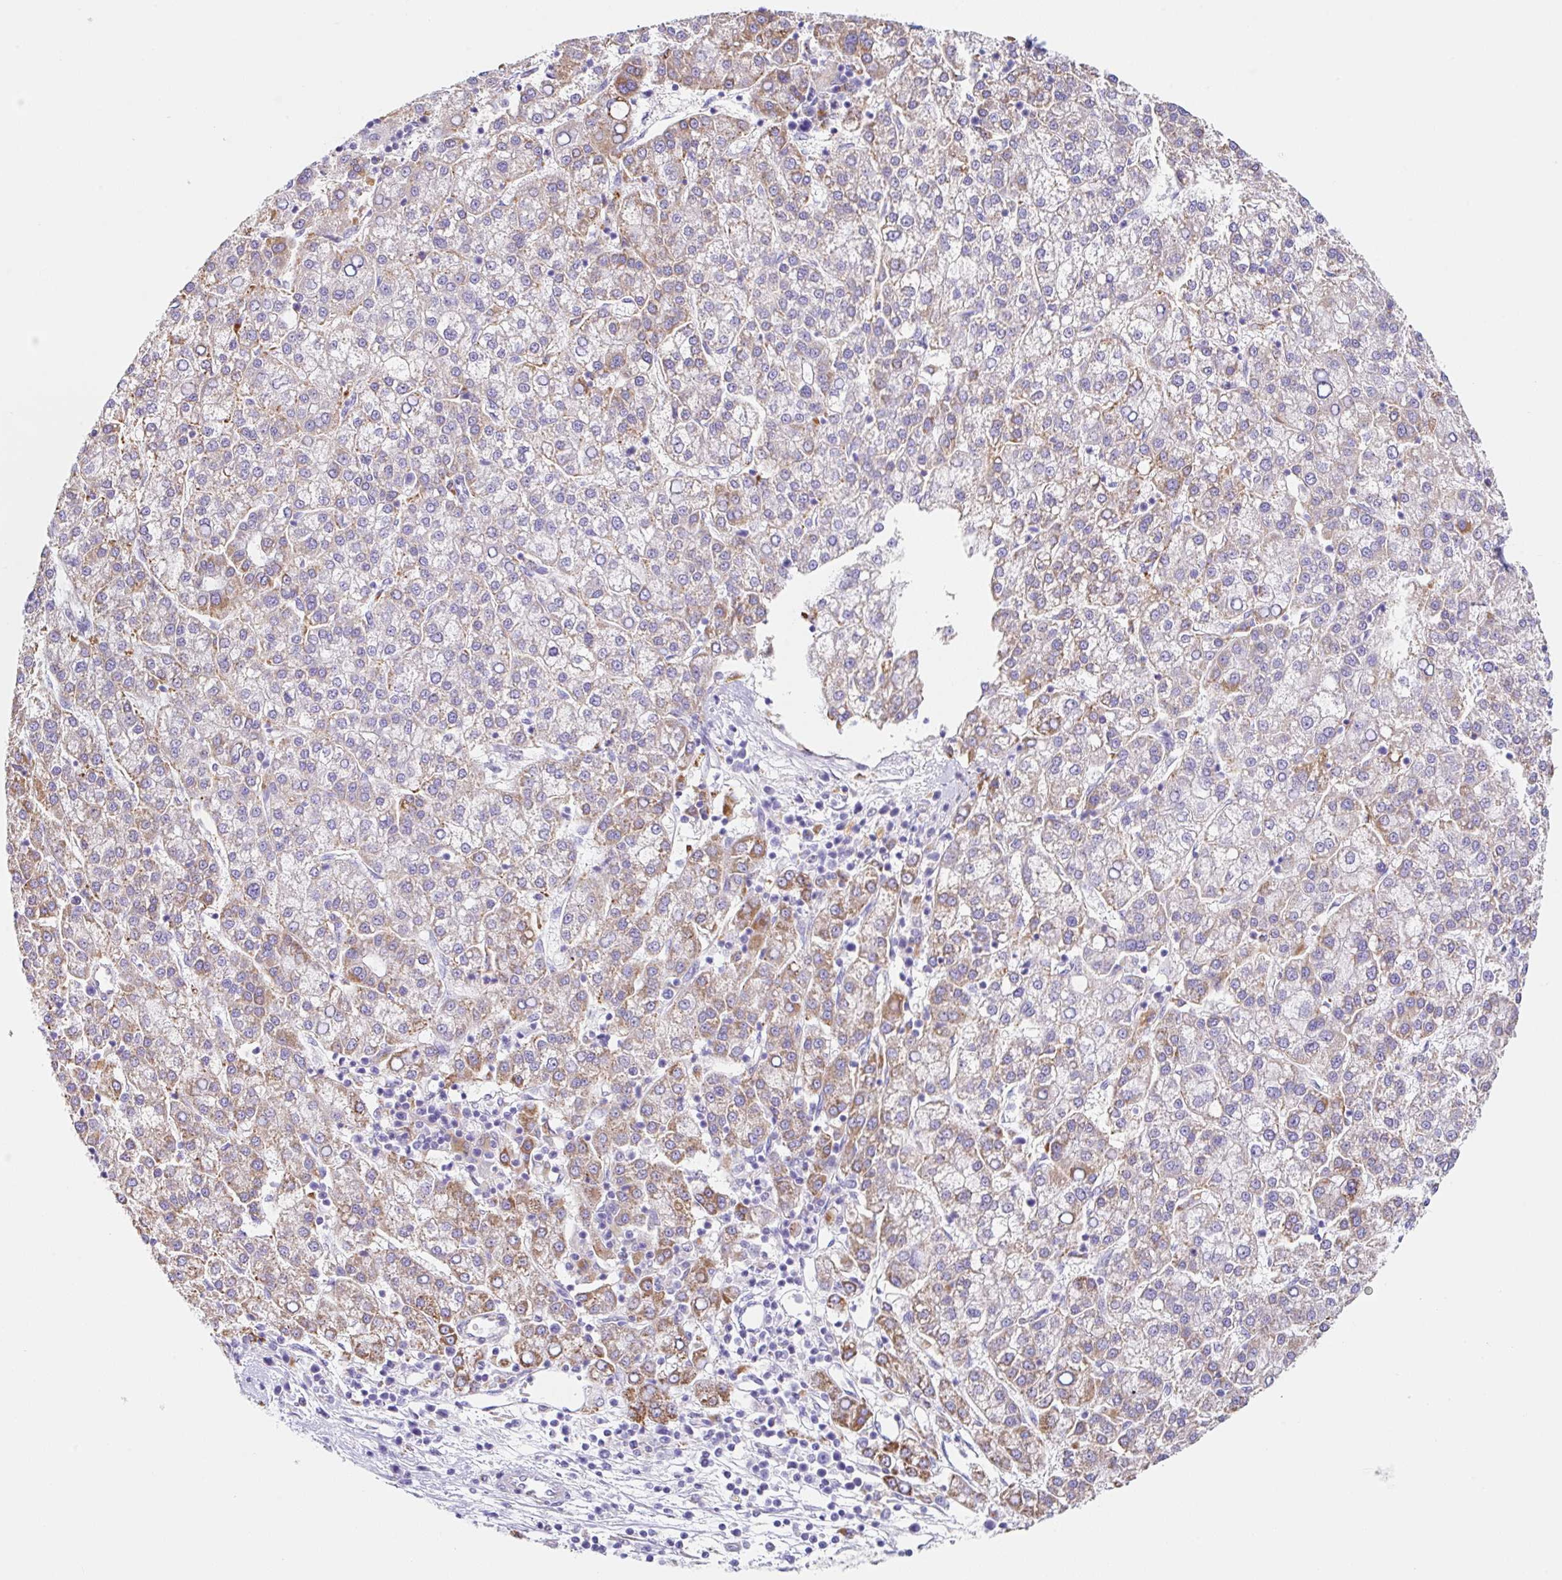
{"staining": {"intensity": "moderate", "quantity": "25%-75%", "location": "cytoplasmic/membranous"}, "tissue": "liver cancer", "cell_type": "Tumor cells", "image_type": "cancer", "snomed": [{"axis": "morphology", "description": "Carcinoma, Hepatocellular, NOS"}, {"axis": "topography", "description": "Liver"}], "caption": "Moderate cytoplasmic/membranous expression is present in approximately 25%-75% of tumor cells in hepatocellular carcinoma (liver).", "gene": "DKK4", "patient": {"sex": "female", "age": 58}}